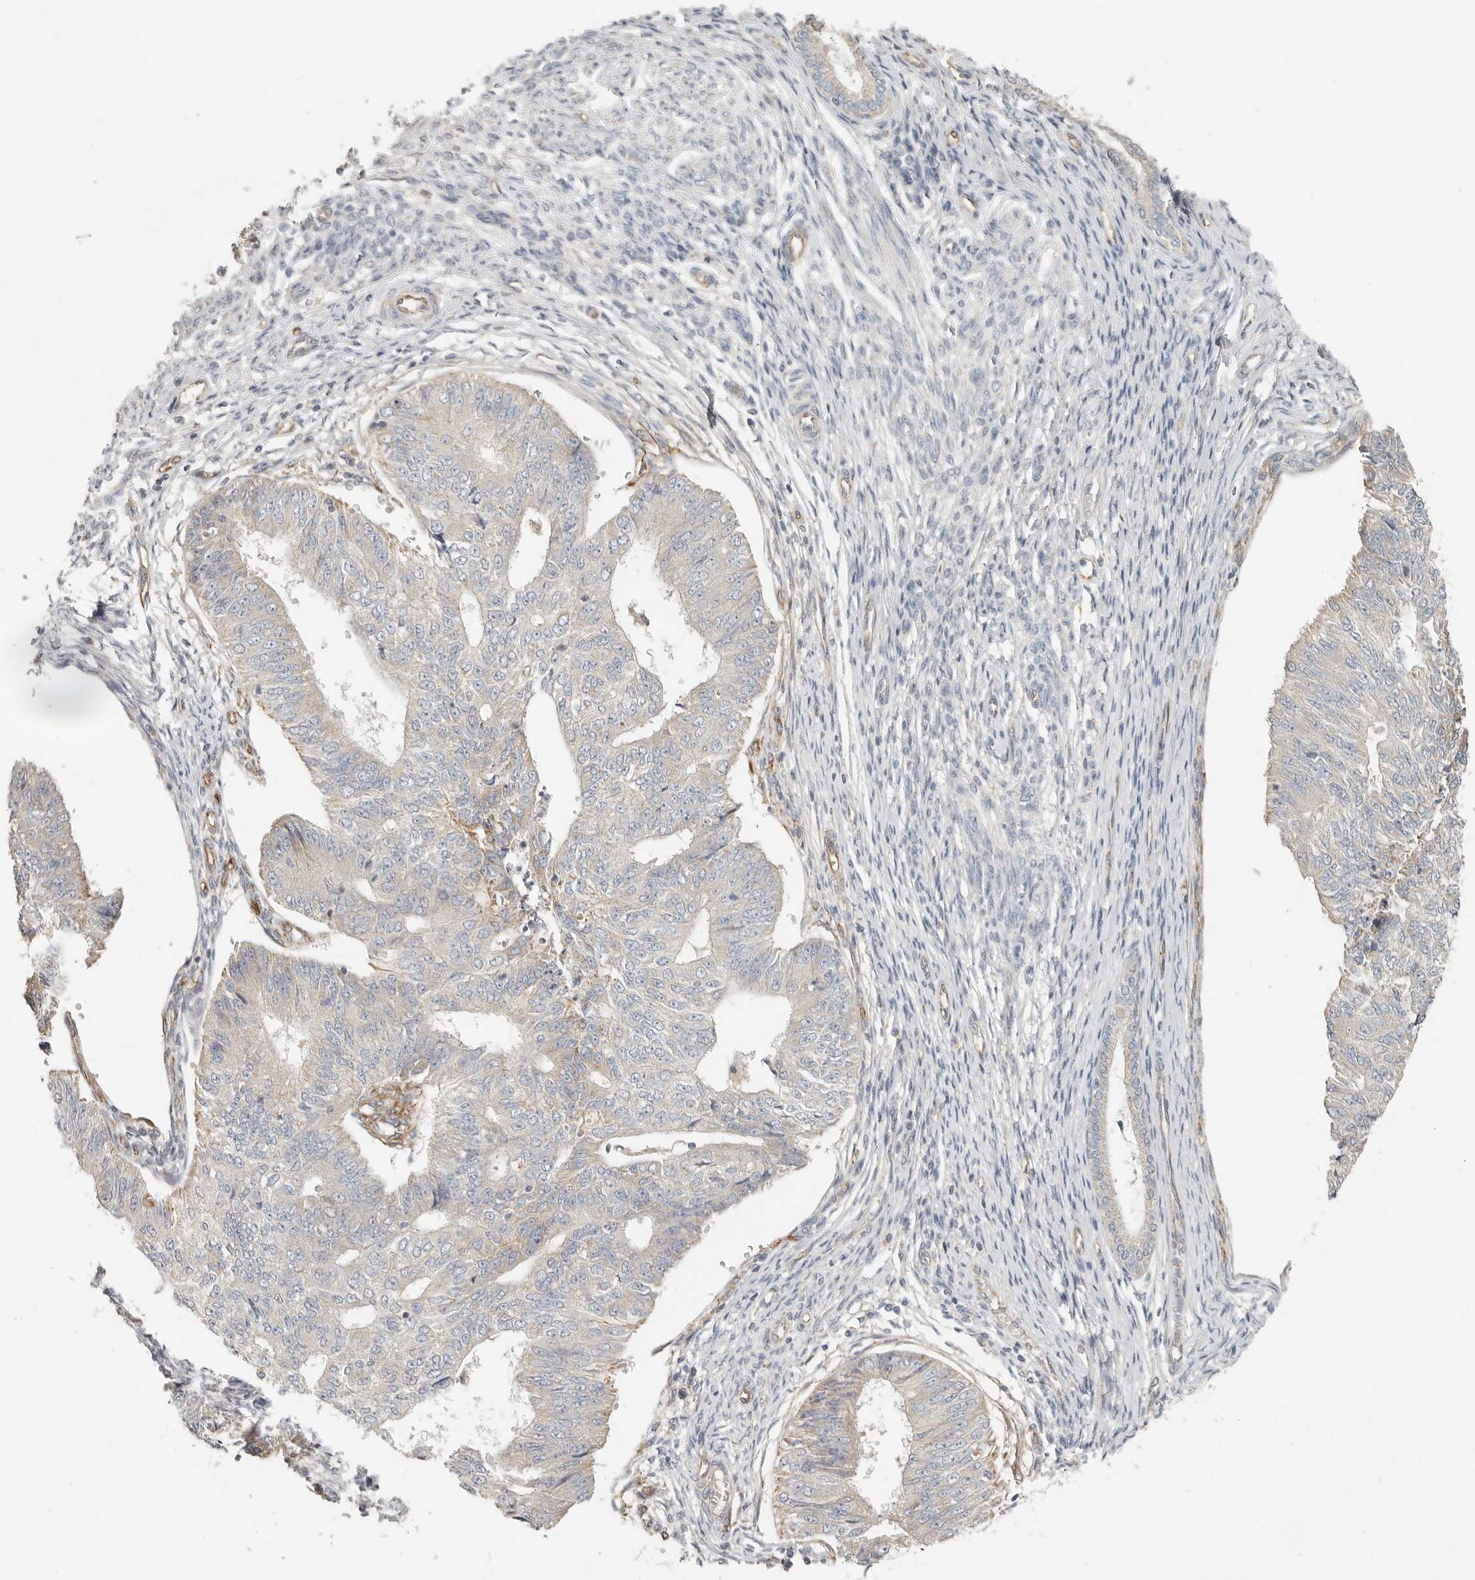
{"staining": {"intensity": "negative", "quantity": "none", "location": "none"}, "tissue": "endometrial cancer", "cell_type": "Tumor cells", "image_type": "cancer", "snomed": [{"axis": "morphology", "description": "Adenocarcinoma, NOS"}, {"axis": "topography", "description": "Endometrium"}], "caption": "Protein analysis of endometrial cancer reveals no significant positivity in tumor cells. (DAB immunohistochemistry with hematoxylin counter stain).", "gene": "SPRING1", "patient": {"sex": "female", "age": 32}}